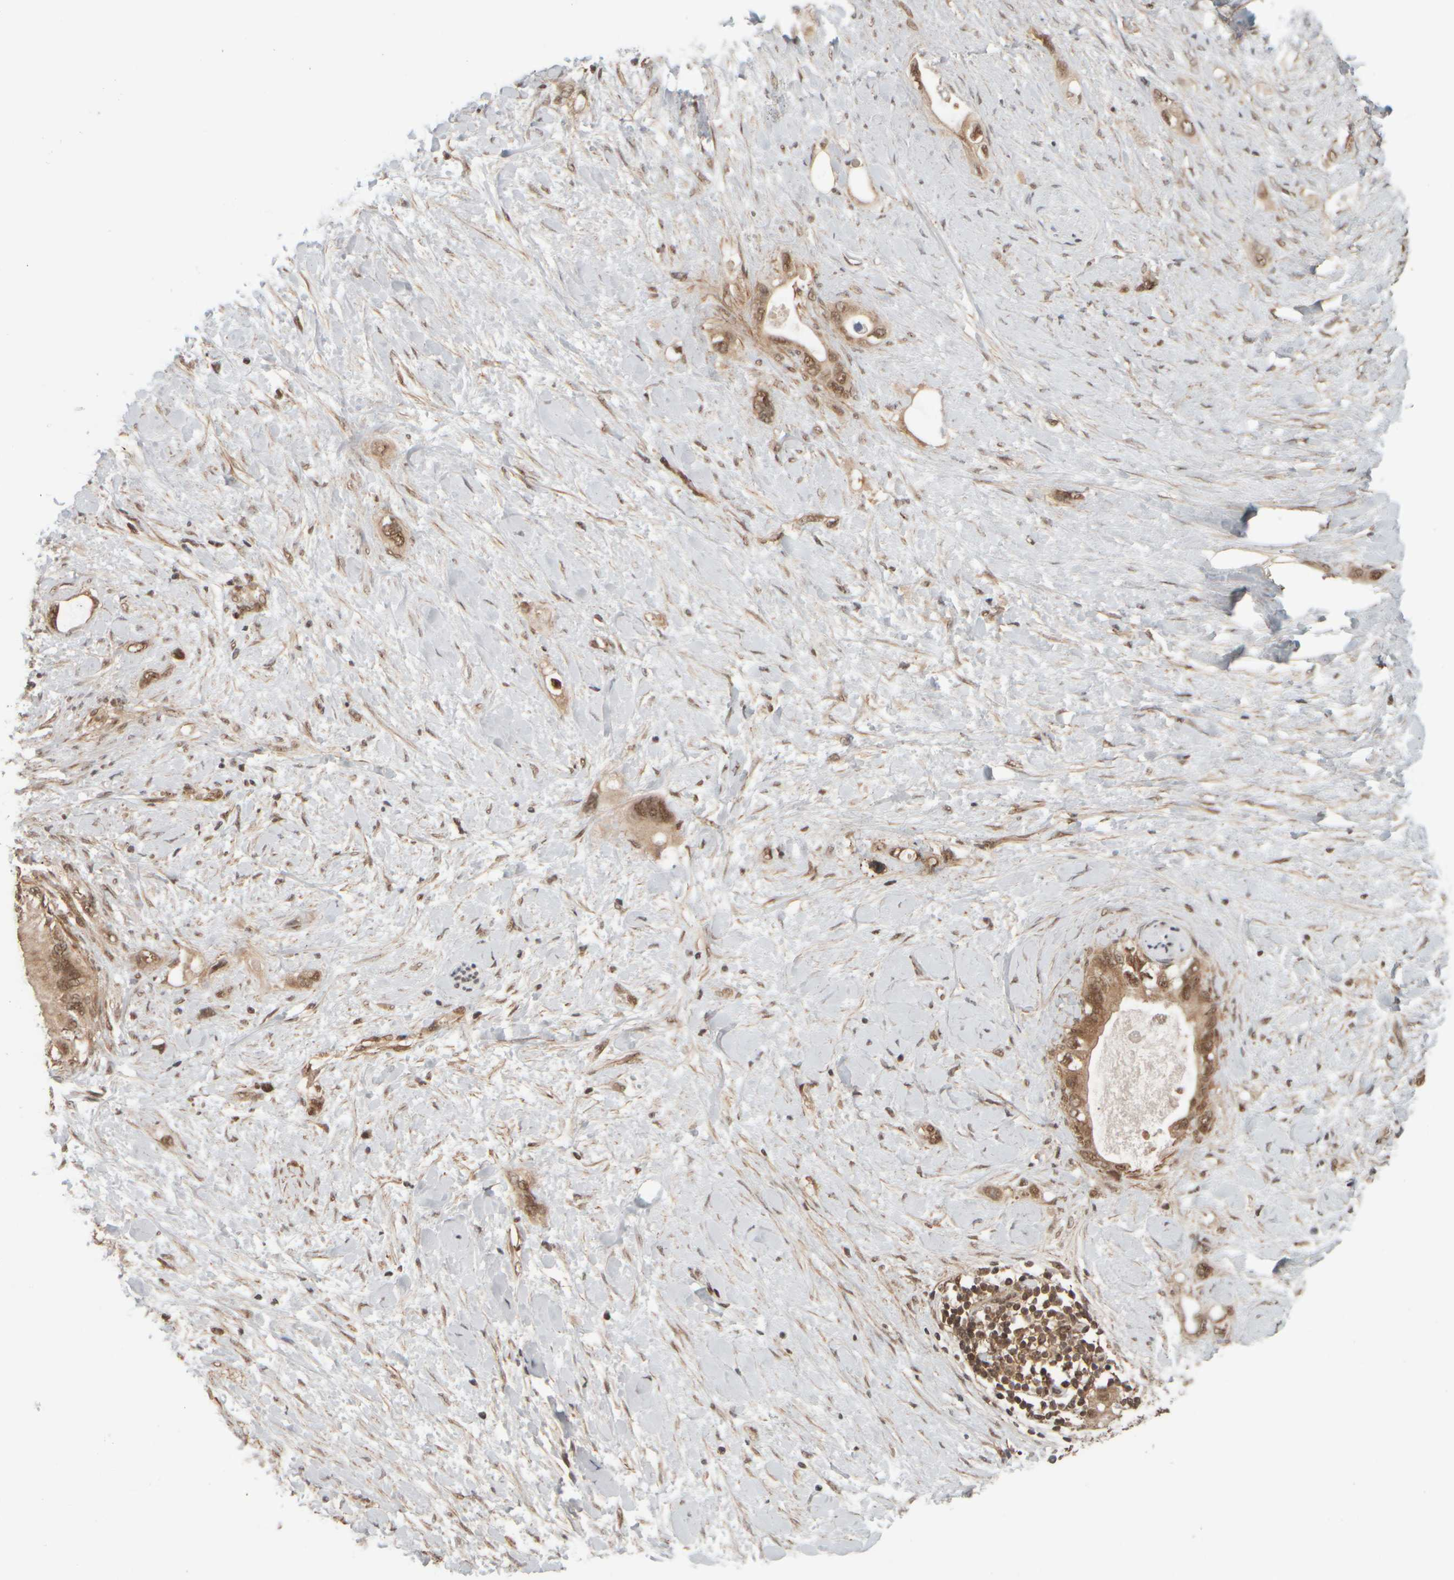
{"staining": {"intensity": "moderate", "quantity": ">75%", "location": "cytoplasmic/membranous,nuclear"}, "tissue": "pancreatic cancer", "cell_type": "Tumor cells", "image_type": "cancer", "snomed": [{"axis": "morphology", "description": "Adenocarcinoma, NOS"}, {"axis": "topography", "description": "Pancreas"}], "caption": "Immunohistochemical staining of pancreatic cancer (adenocarcinoma) demonstrates medium levels of moderate cytoplasmic/membranous and nuclear protein expression in about >75% of tumor cells. The staining was performed using DAB (3,3'-diaminobenzidine) to visualize the protein expression in brown, while the nuclei were stained in blue with hematoxylin (Magnification: 20x).", "gene": "SYNRG", "patient": {"sex": "female", "age": 56}}